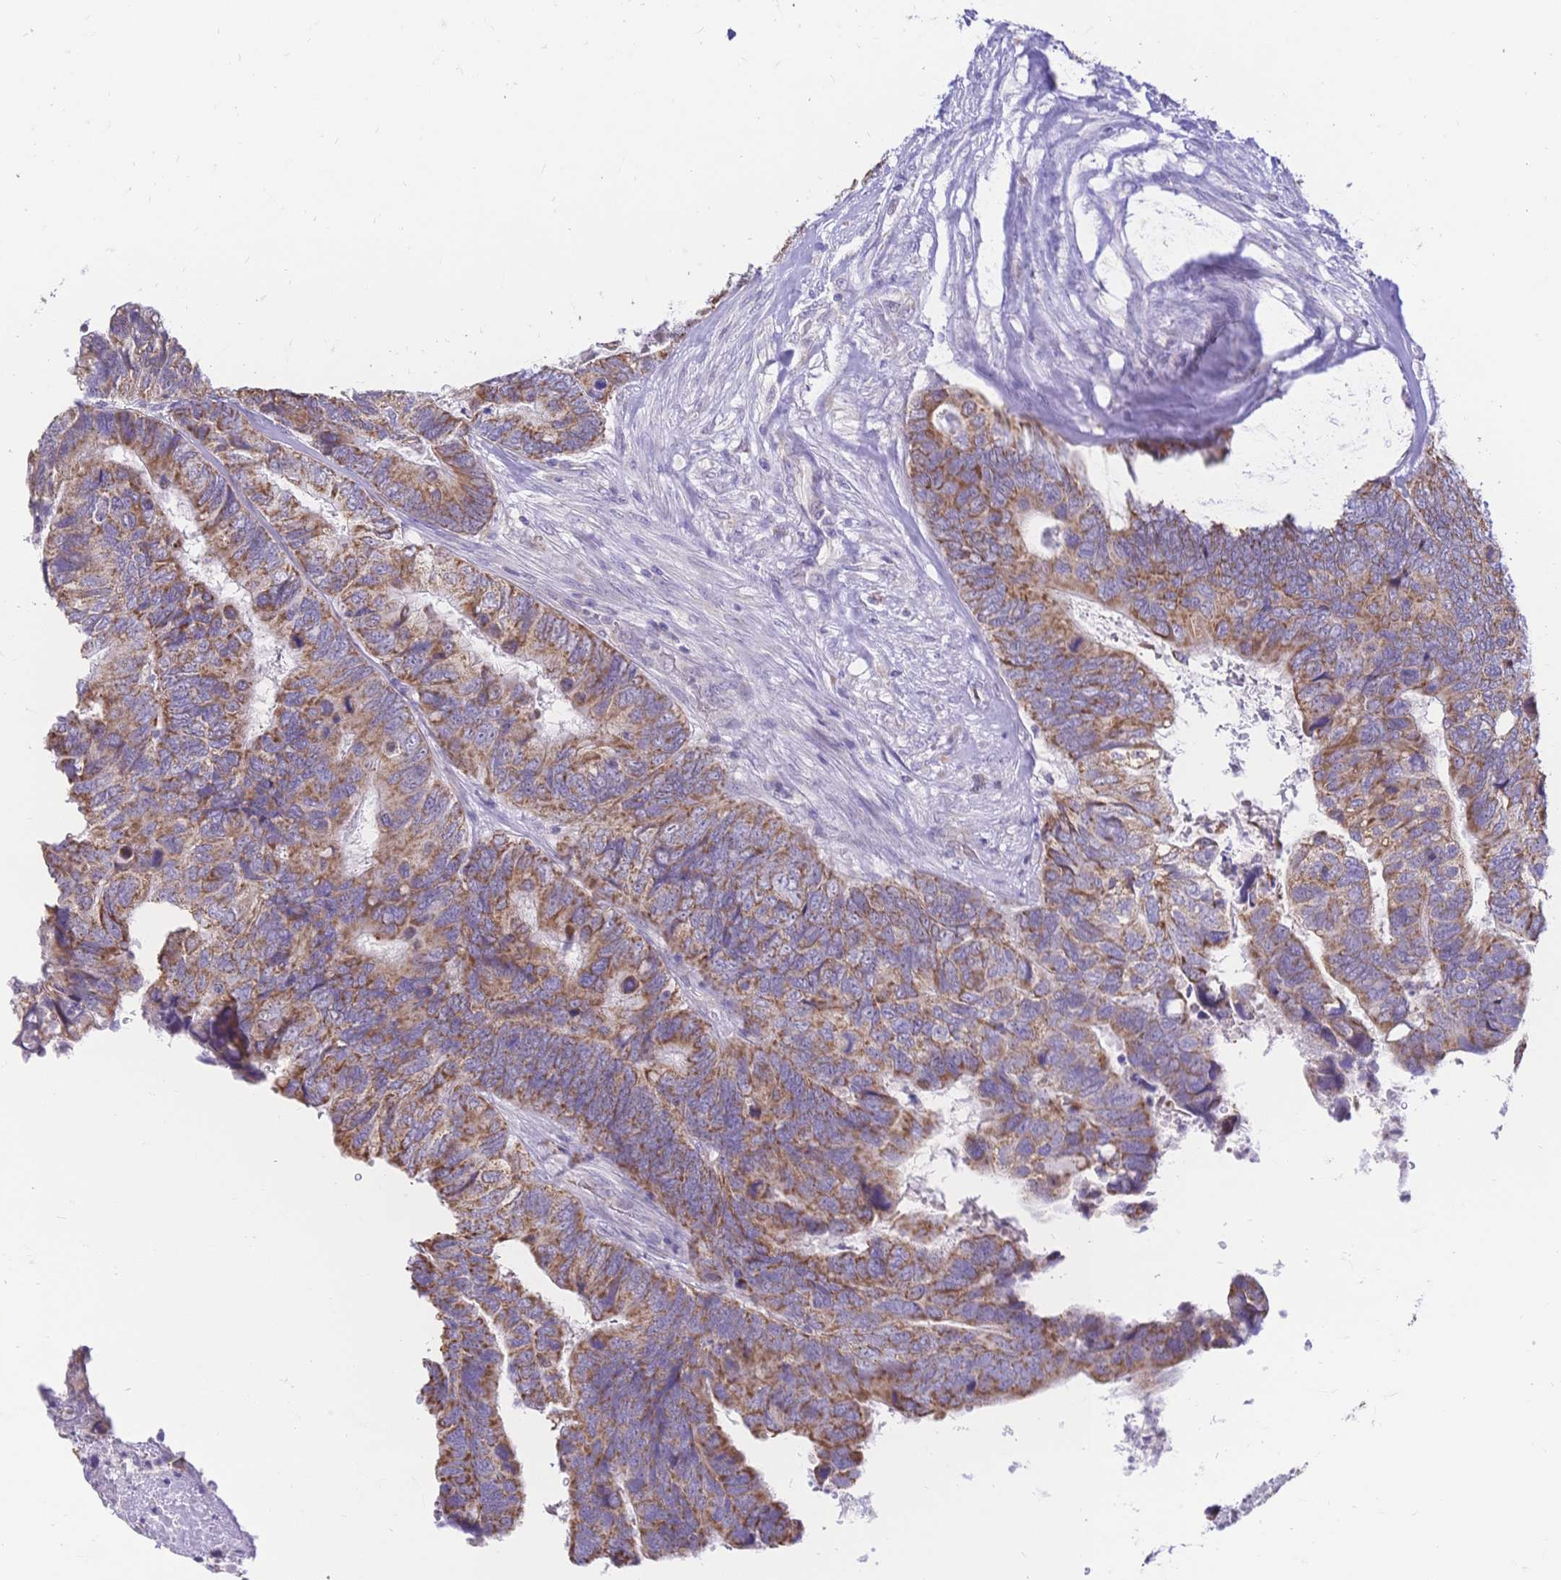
{"staining": {"intensity": "moderate", "quantity": ">75%", "location": "cytoplasmic/membranous"}, "tissue": "breast cancer", "cell_type": "Tumor cells", "image_type": "cancer", "snomed": [{"axis": "morphology", "description": "Lobular carcinoma"}, {"axis": "topography", "description": "Breast"}], "caption": "Breast cancer (lobular carcinoma) stained with a protein marker shows moderate staining in tumor cells.", "gene": "CLEC18B", "patient": {"sex": "female", "age": 59}}